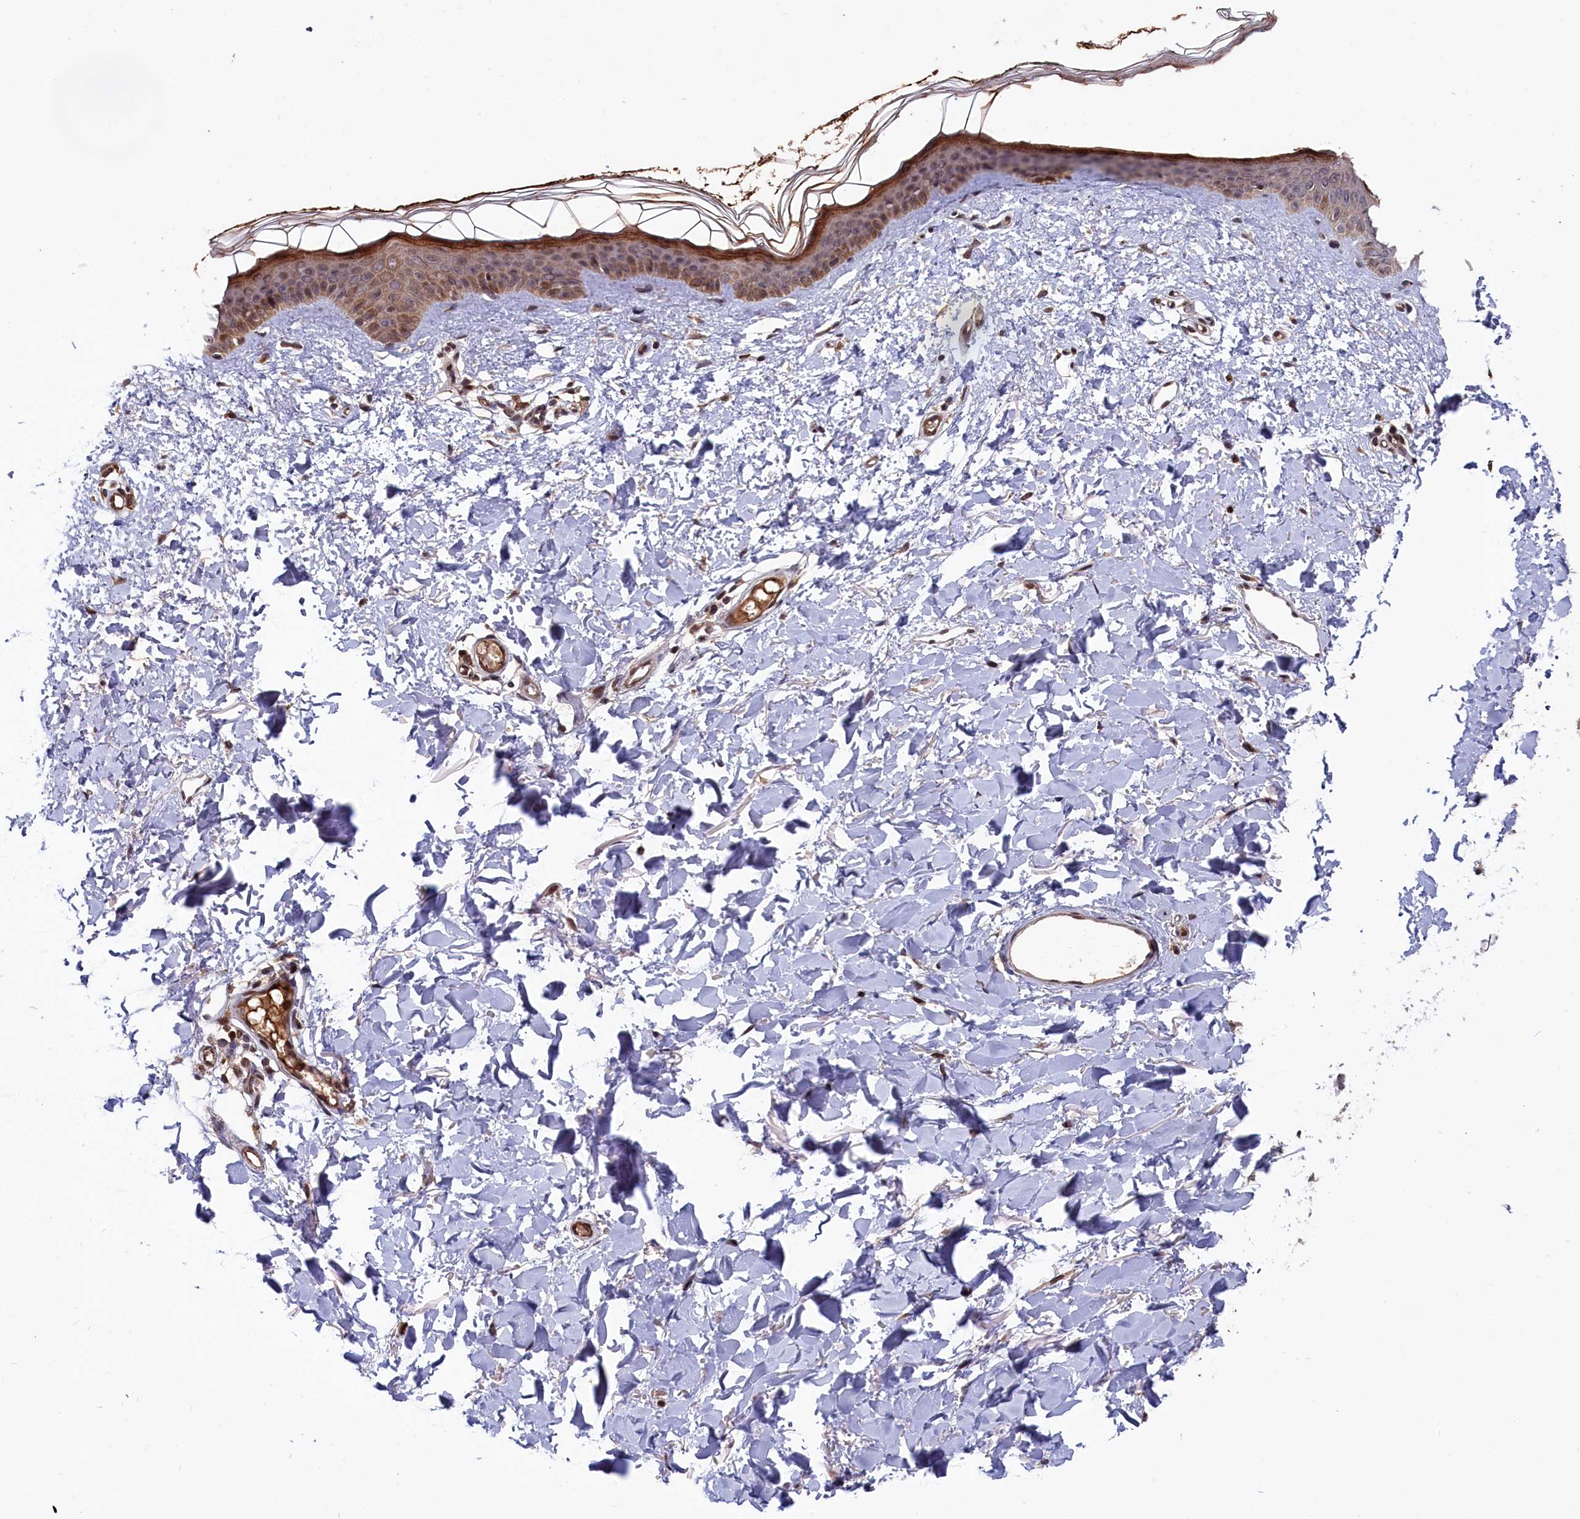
{"staining": {"intensity": "moderate", "quantity": ">75%", "location": "cytoplasmic/membranous"}, "tissue": "skin", "cell_type": "Fibroblasts", "image_type": "normal", "snomed": [{"axis": "morphology", "description": "Normal tissue, NOS"}, {"axis": "topography", "description": "Skin"}], "caption": "Immunohistochemistry micrograph of unremarkable skin: skin stained using immunohistochemistry displays medium levels of moderate protein expression localized specifically in the cytoplasmic/membranous of fibroblasts, appearing as a cytoplasmic/membranous brown color.", "gene": "CLPX", "patient": {"sex": "female", "age": 58}}